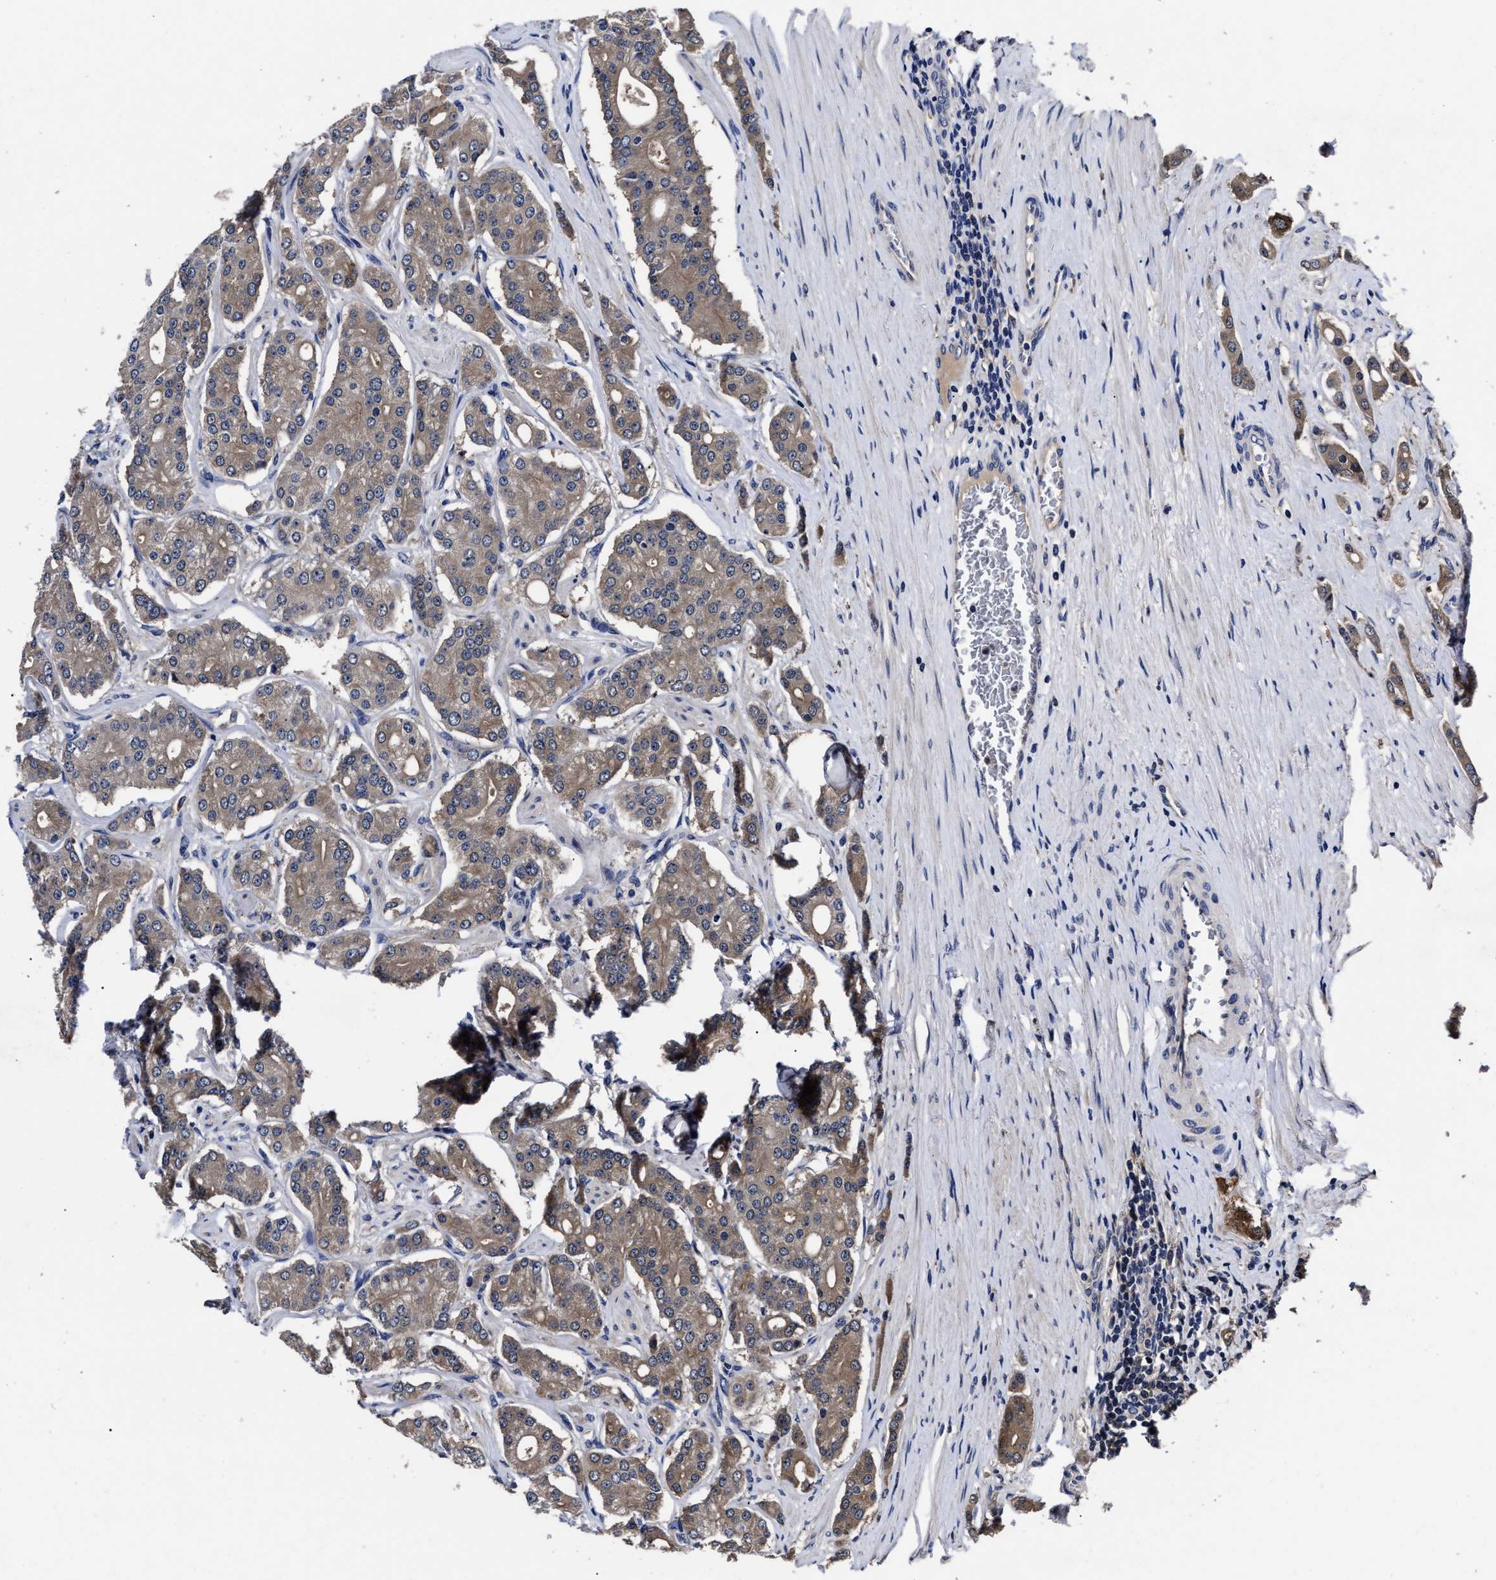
{"staining": {"intensity": "weak", "quantity": ">75%", "location": "cytoplasmic/membranous"}, "tissue": "prostate cancer", "cell_type": "Tumor cells", "image_type": "cancer", "snomed": [{"axis": "morphology", "description": "Adenocarcinoma, High grade"}, {"axis": "topography", "description": "Prostate"}], "caption": "Tumor cells show weak cytoplasmic/membranous staining in approximately >75% of cells in prostate cancer (adenocarcinoma (high-grade)).", "gene": "SOCS5", "patient": {"sex": "male", "age": 71}}